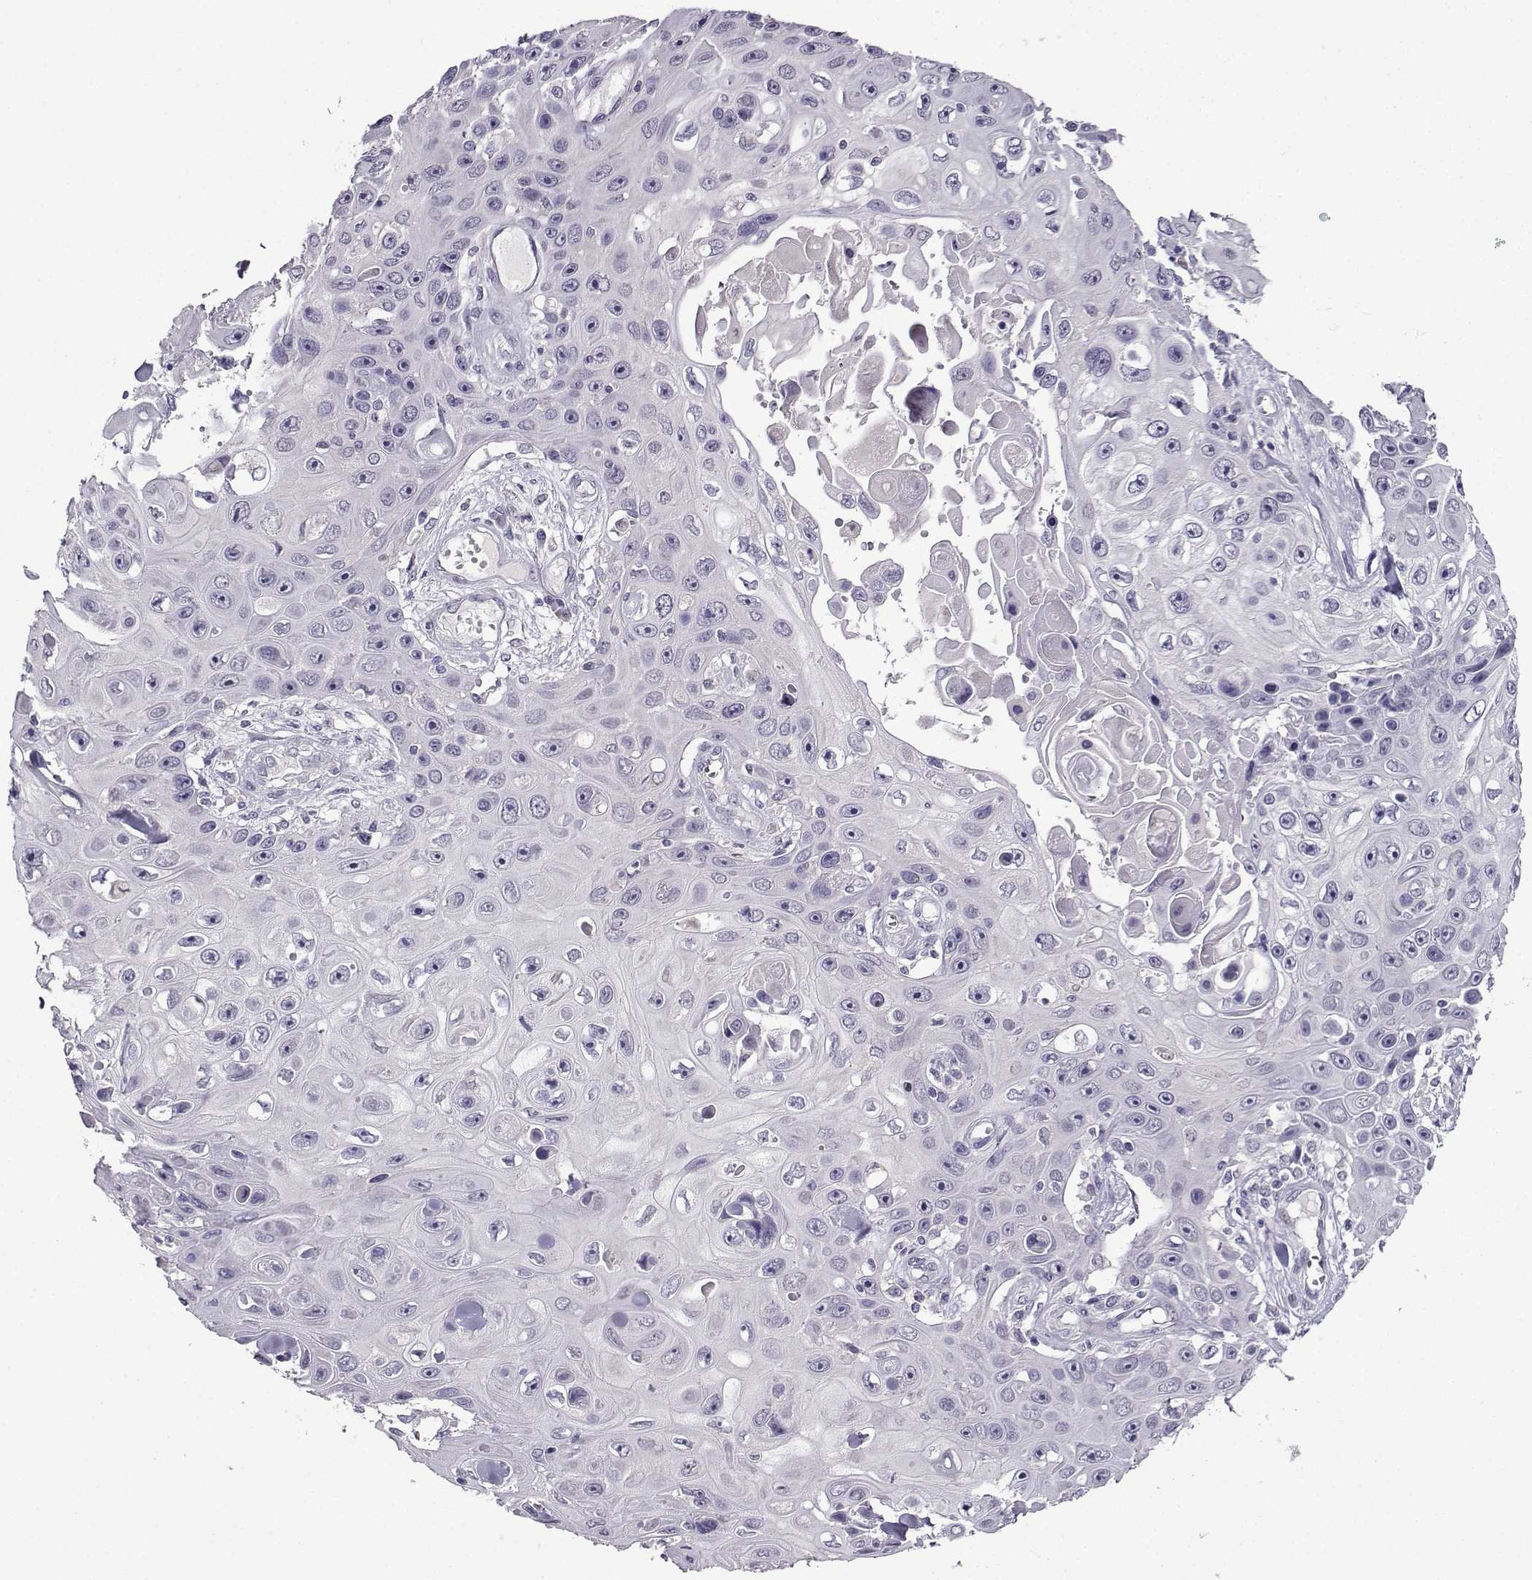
{"staining": {"intensity": "negative", "quantity": "none", "location": "none"}, "tissue": "skin cancer", "cell_type": "Tumor cells", "image_type": "cancer", "snomed": [{"axis": "morphology", "description": "Squamous cell carcinoma, NOS"}, {"axis": "topography", "description": "Skin"}], "caption": "An image of human skin cancer is negative for staining in tumor cells.", "gene": "CRYBB1", "patient": {"sex": "male", "age": 82}}